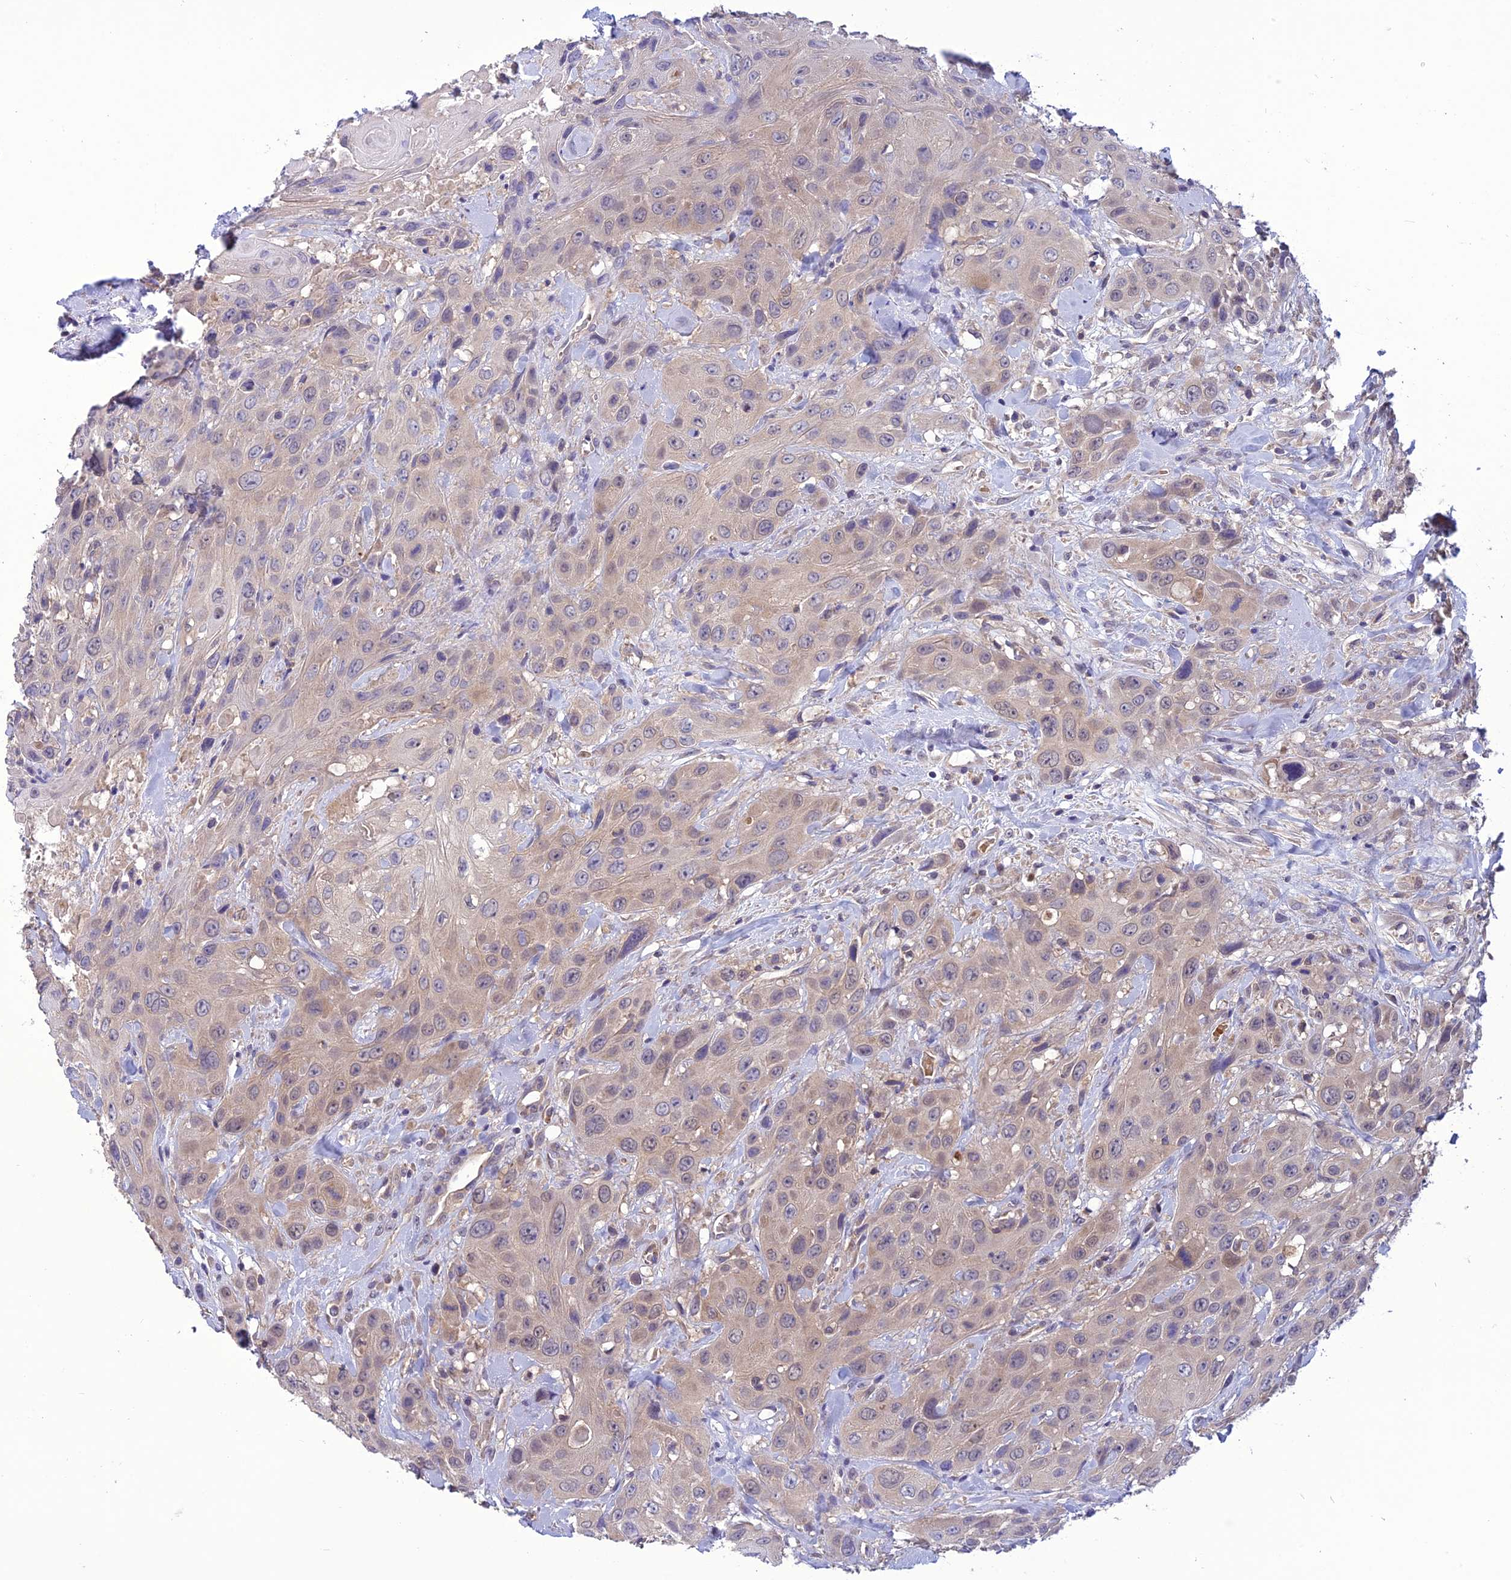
{"staining": {"intensity": "weak", "quantity": "25%-75%", "location": "cytoplasmic/membranous"}, "tissue": "head and neck cancer", "cell_type": "Tumor cells", "image_type": "cancer", "snomed": [{"axis": "morphology", "description": "Squamous cell carcinoma, NOS"}, {"axis": "topography", "description": "Head-Neck"}], "caption": "Head and neck cancer stained with DAB (3,3'-diaminobenzidine) immunohistochemistry shows low levels of weak cytoplasmic/membranous staining in about 25%-75% of tumor cells. (DAB IHC, brown staining for protein, blue staining for nuclei).", "gene": "PSMF1", "patient": {"sex": "male", "age": 81}}